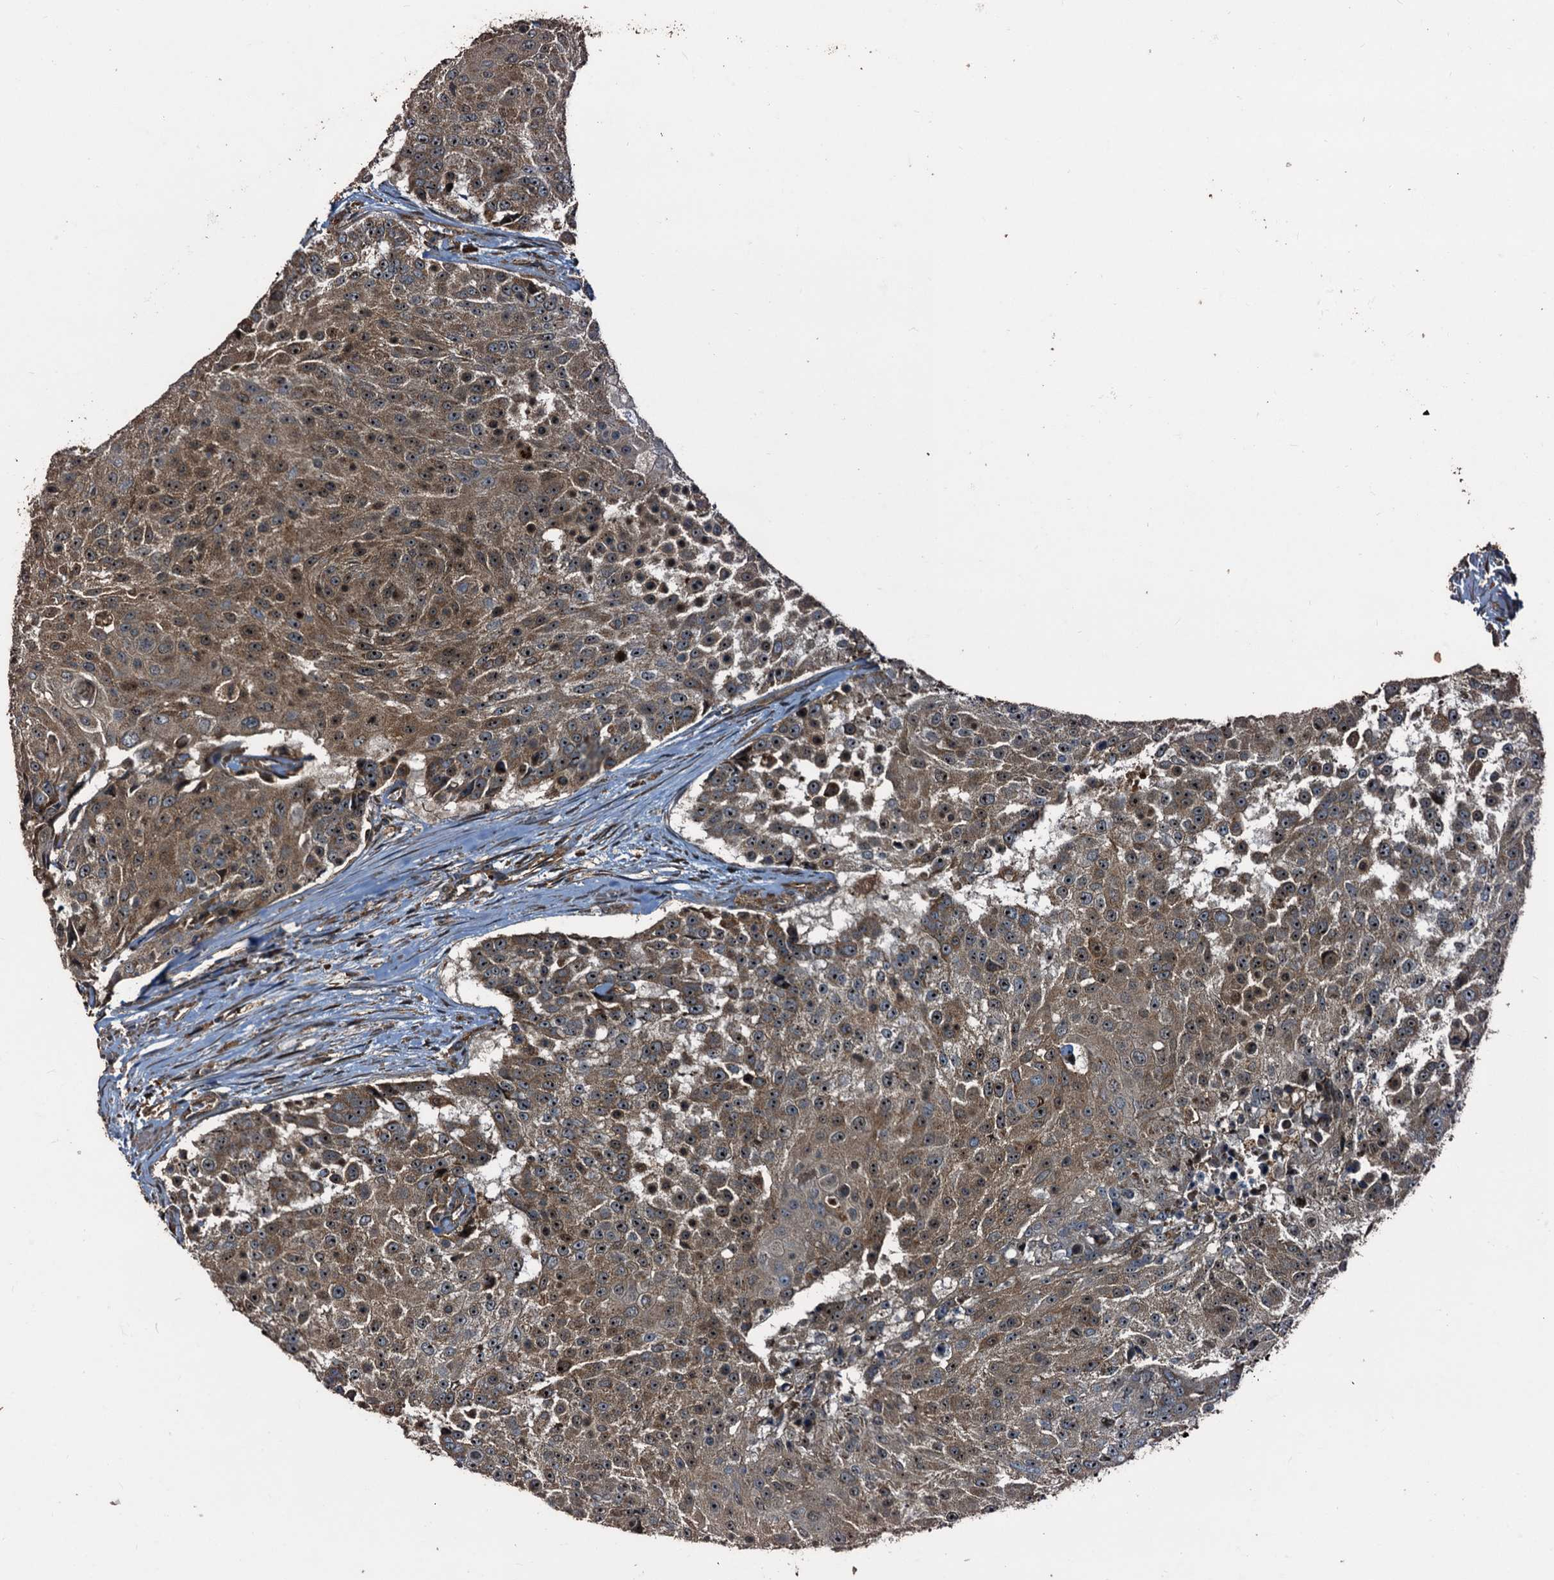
{"staining": {"intensity": "moderate", "quantity": ">75%", "location": "cytoplasmic/membranous,nuclear"}, "tissue": "urothelial cancer", "cell_type": "Tumor cells", "image_type": "cancer", "snomed": [{"axis": "morphology", "description": "Urothelial carcinoma, High grade"}, {"axis": "topography", "description": "Urinary bladder"}], "caption": "IHC of human urothelial cancer exhibits medium levels of moderate cytoplasmic/membranous and nuclear staining in about >75% of tumor cells.", "gene": "PEX5", "patient": {"sex": "female", "age": 63}}